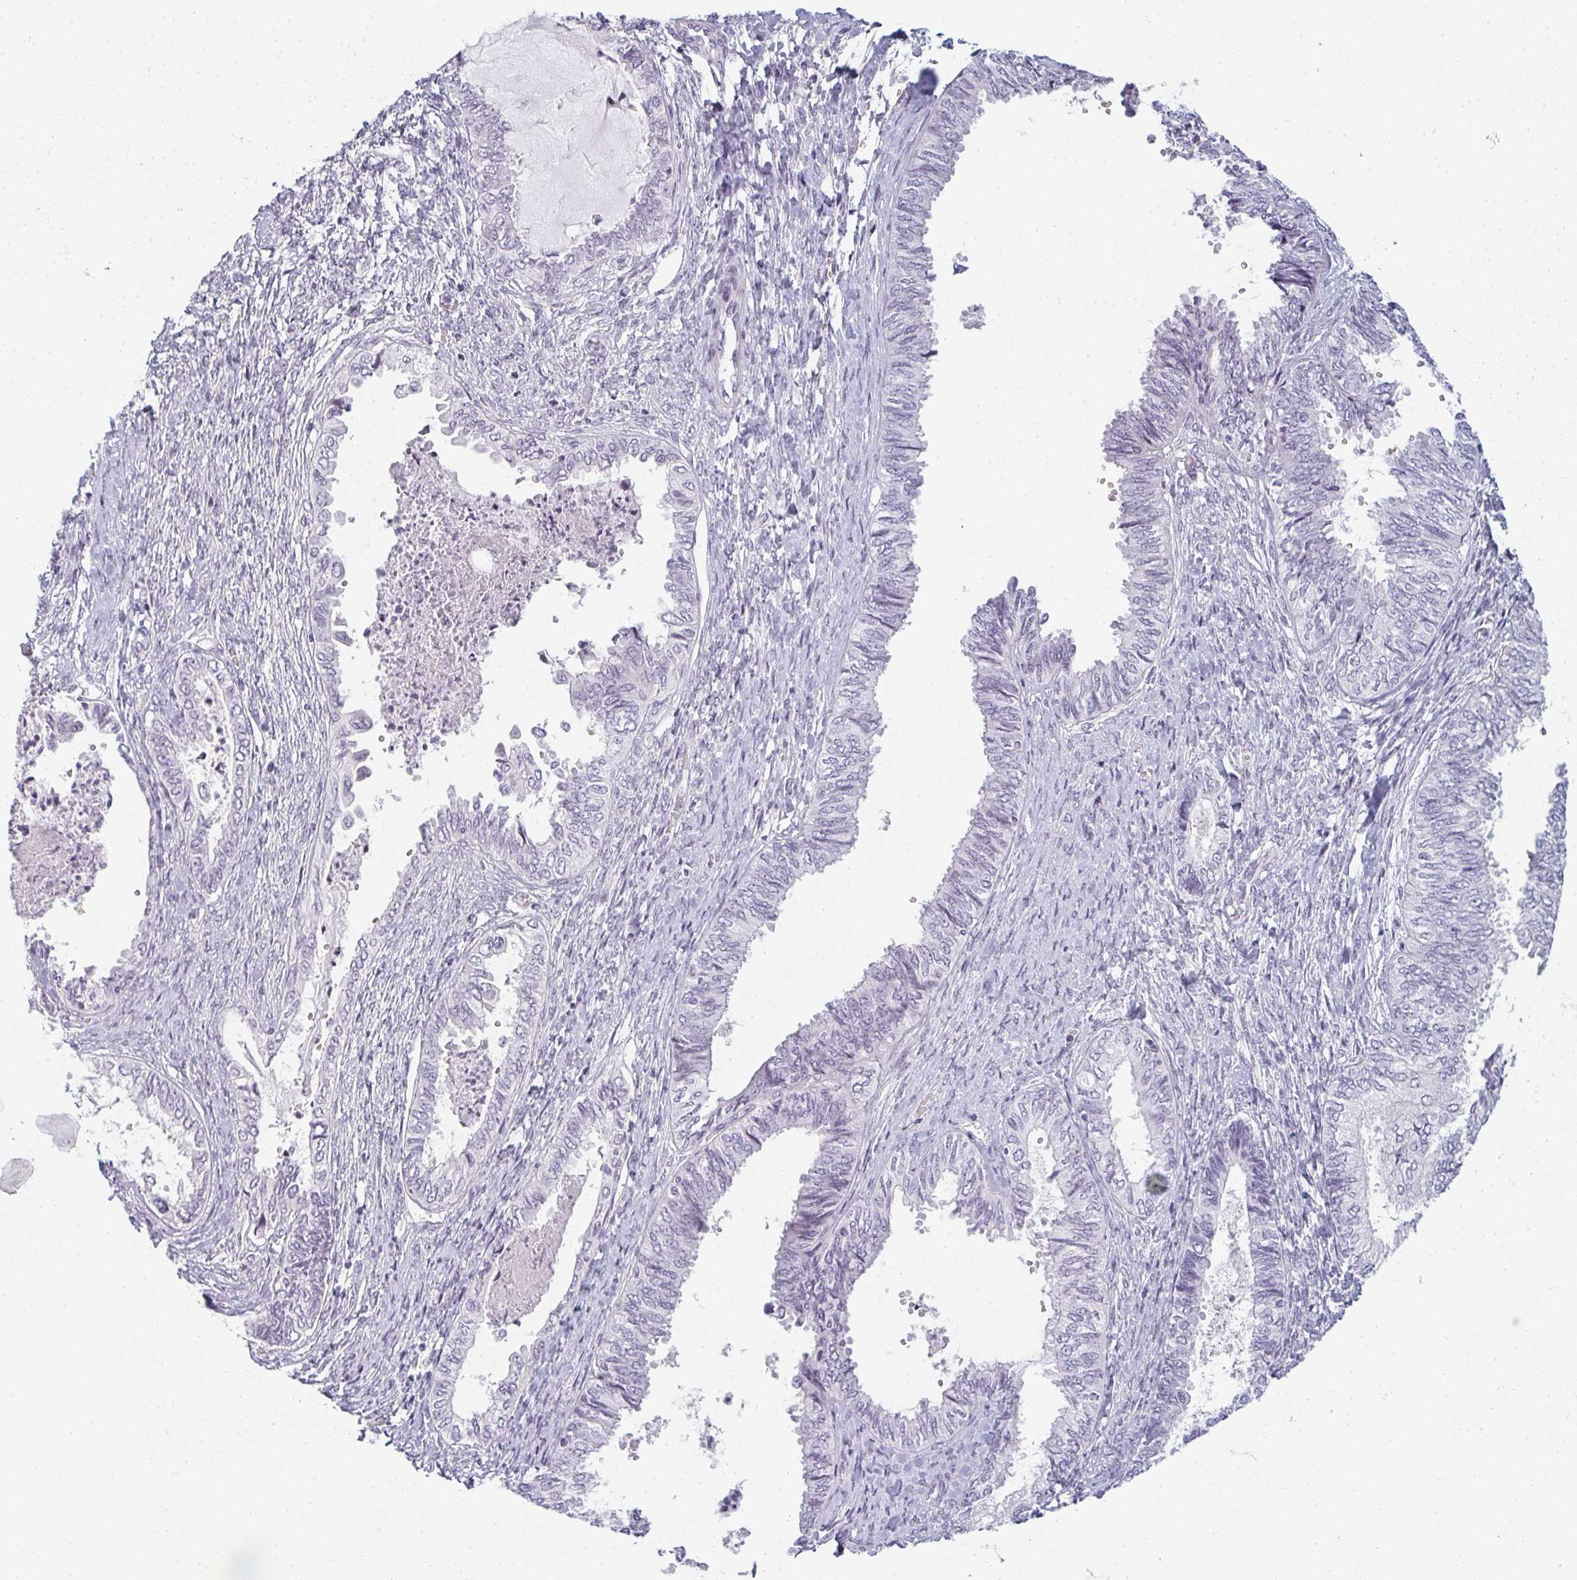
{"staining": {"intensity": "negative", "quantity": "none", "location": "none"}, "tissue": "ovarian cancer", "cell_type": "Tumor cells", "image_type": "cancer", "snomed": [{"axis": "morphology", "description": "Carcinoma, endometroid"}, {"axis": "topography", "description": "Ovary"}], "caption": "The immunohistochemistry (IHC) image has no significant staining in tumor cells of ovarian endometroid carcinoma tissue.", "gene": "RBBP6", "patient": {"sex": "female", "age": 70}}